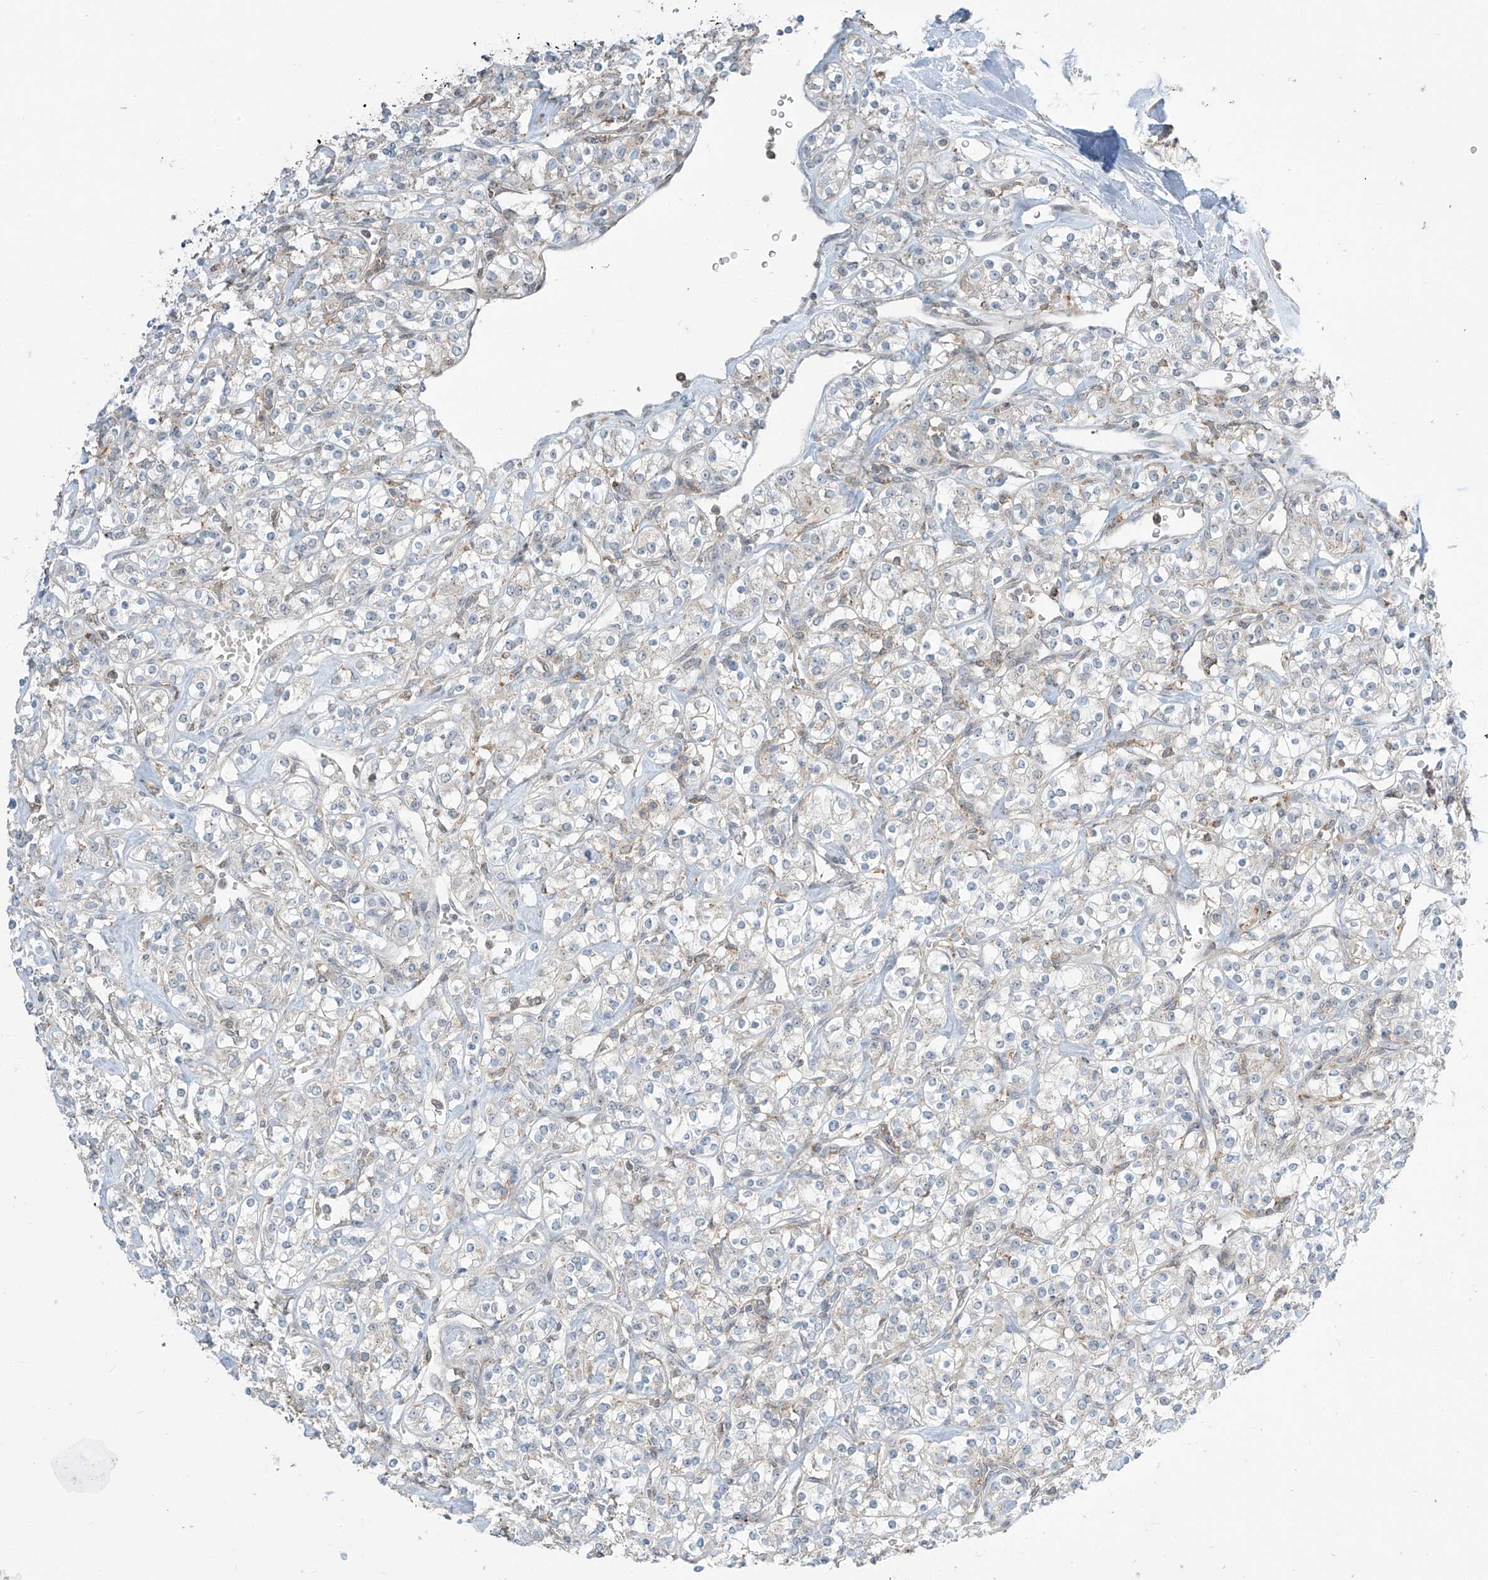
{"staining": {"intensity": "negative", "quantity": "none", "location": "none"}, "tissue": "renal cancer", "cell_type": "Tumor cells", "image_type": "cancer", "snomed": [{"axis": "morphology", "description": "Adenocarcinoma, NOS"}, {"axis": "topography", "description": "Kidney"}], "caption": "There is no significant expression in tumor cells of renal adenocarcinoma.", "gene": "PARVG", "patient": {"sex": "male", "age": 77}}